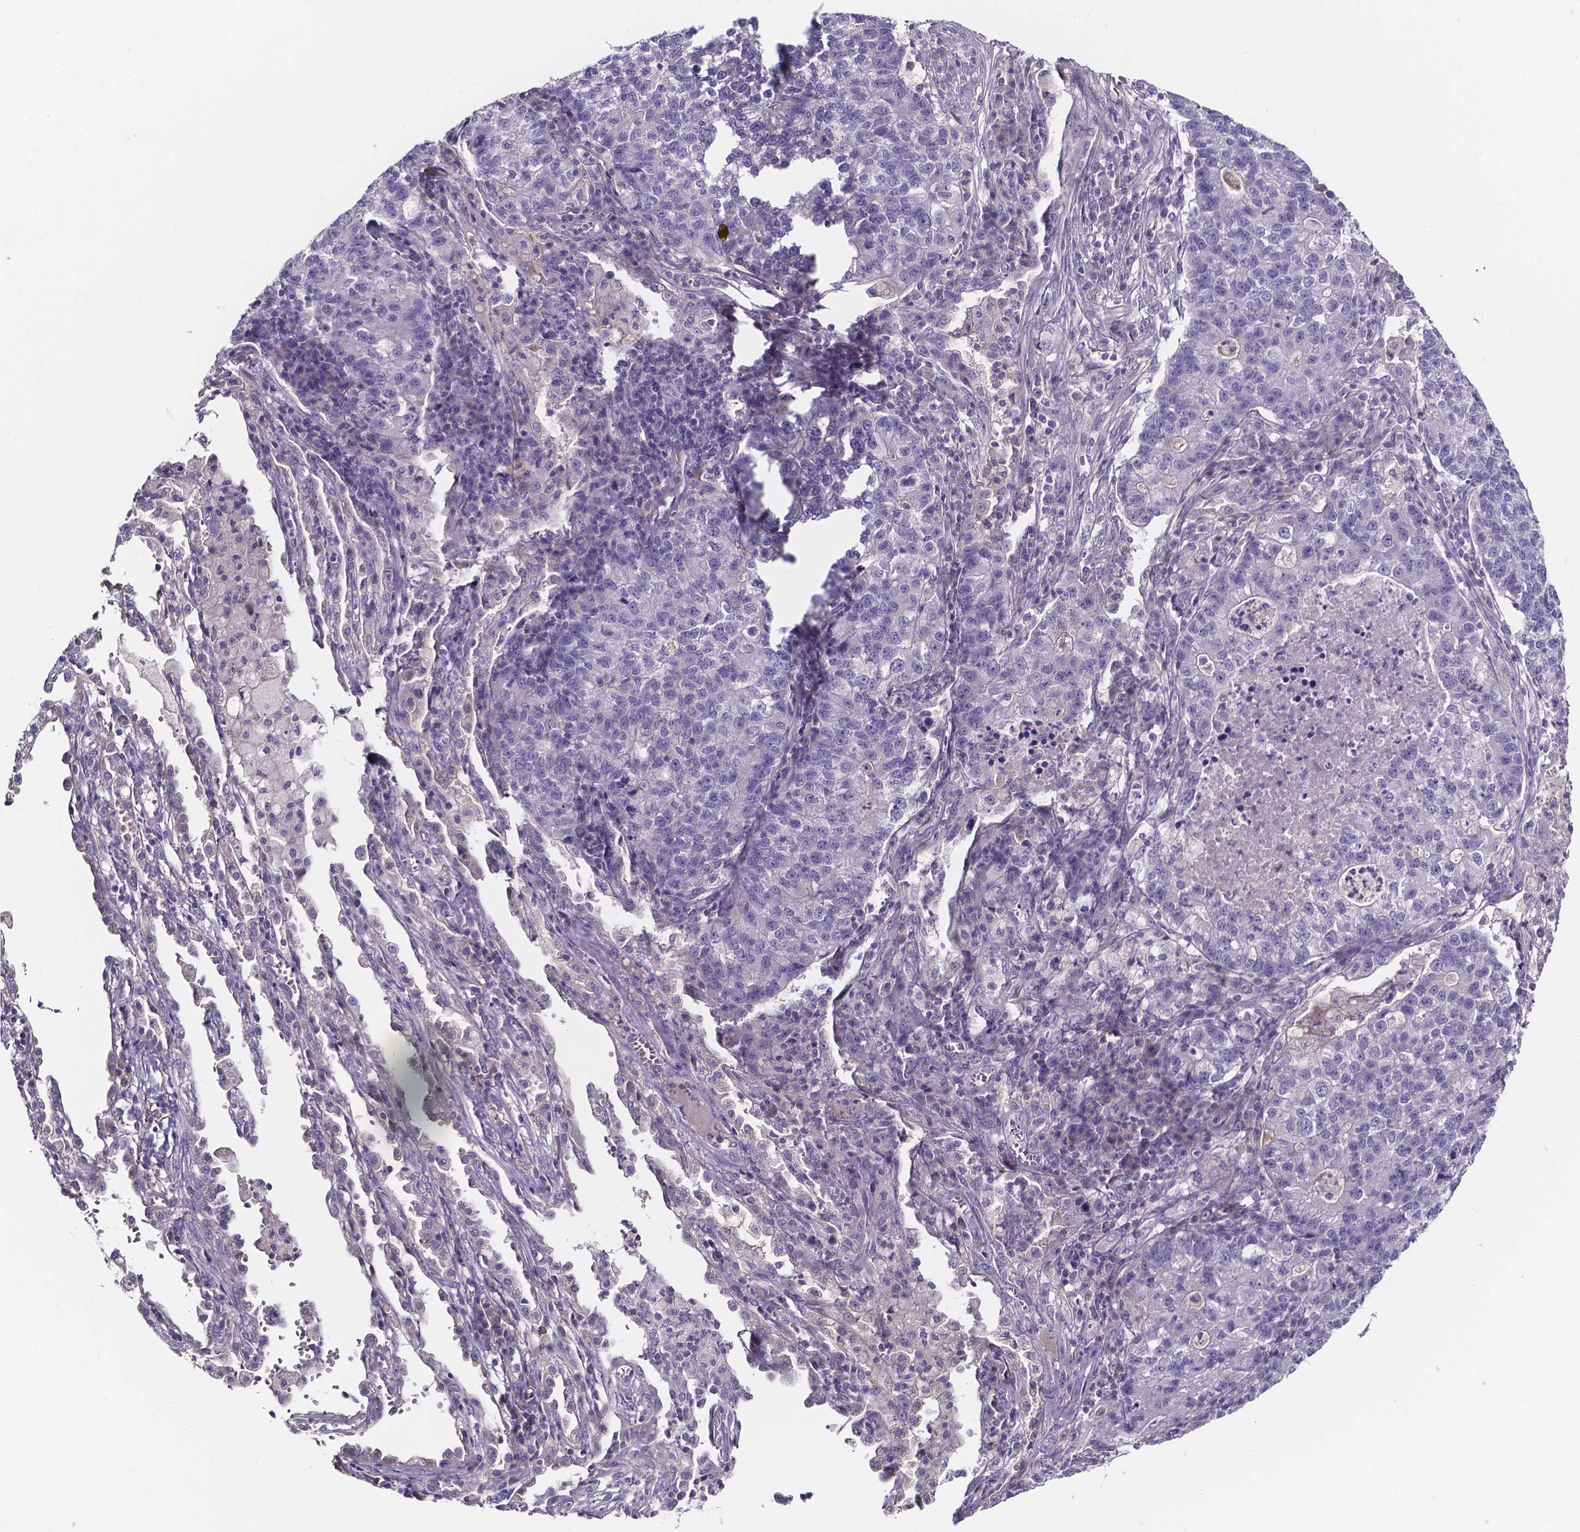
{"staining": {"intensity": "negative", "quantity": "none", "location": "none"}, "tissue": "lung cancer", "cell_type": "Tumor cells", "image_type": "cancer", "snomed": [{"axis": "morphology", "description": "Adenocarcinoma, NOS"}, {"axis": "topography", "description": "Lung"}], "caption": "High power microscopy photomicrograph of an immunohistochemistry photomicrograph of lung adenocarcinoma, revealing no significant staining in tumor cells.", "gene": "SPOCD1", "patient": {"sex": "male", "age": 57}}